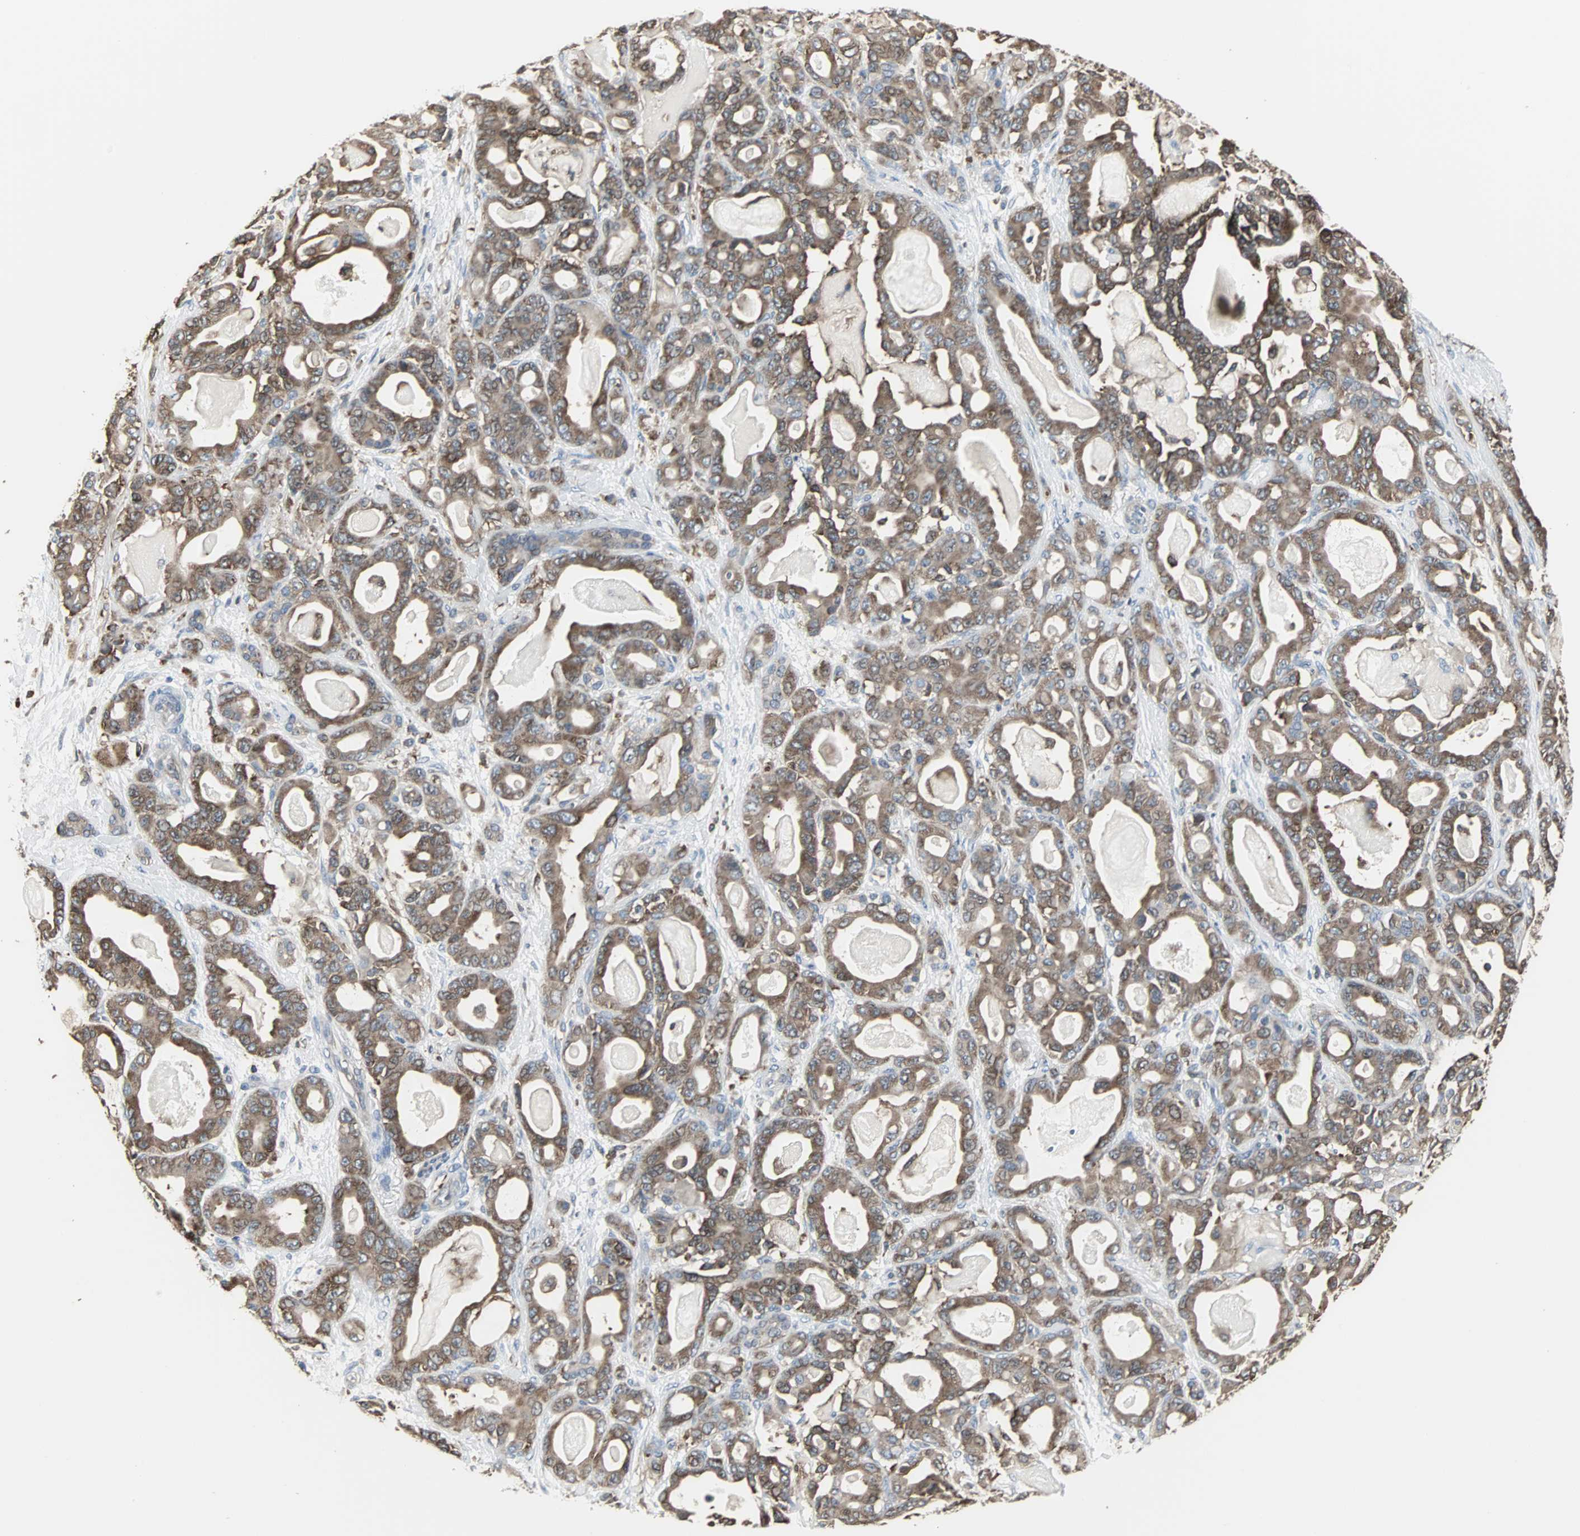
{"staining": {"intensity": "strong", "quantity": ">75%", "location": "cytoplasmic/membranous"}, "tissue": "pancreatic cancer", "cell_type": "Tumor cells", "image_type": "cancer", "snomed": [{"axis": "morphology", "description": "Adenocarcinoma, NOS"}, {"axis": "topography", "description": "Pancreas"}], "caption": "A brown stain labels strong cytoplasmic/membranous expression of a protein in pancreatic adenocarcinoma tumor cells.", "gene": "LRRFIP1", "patient": {"sex": "male", "age": 63}}